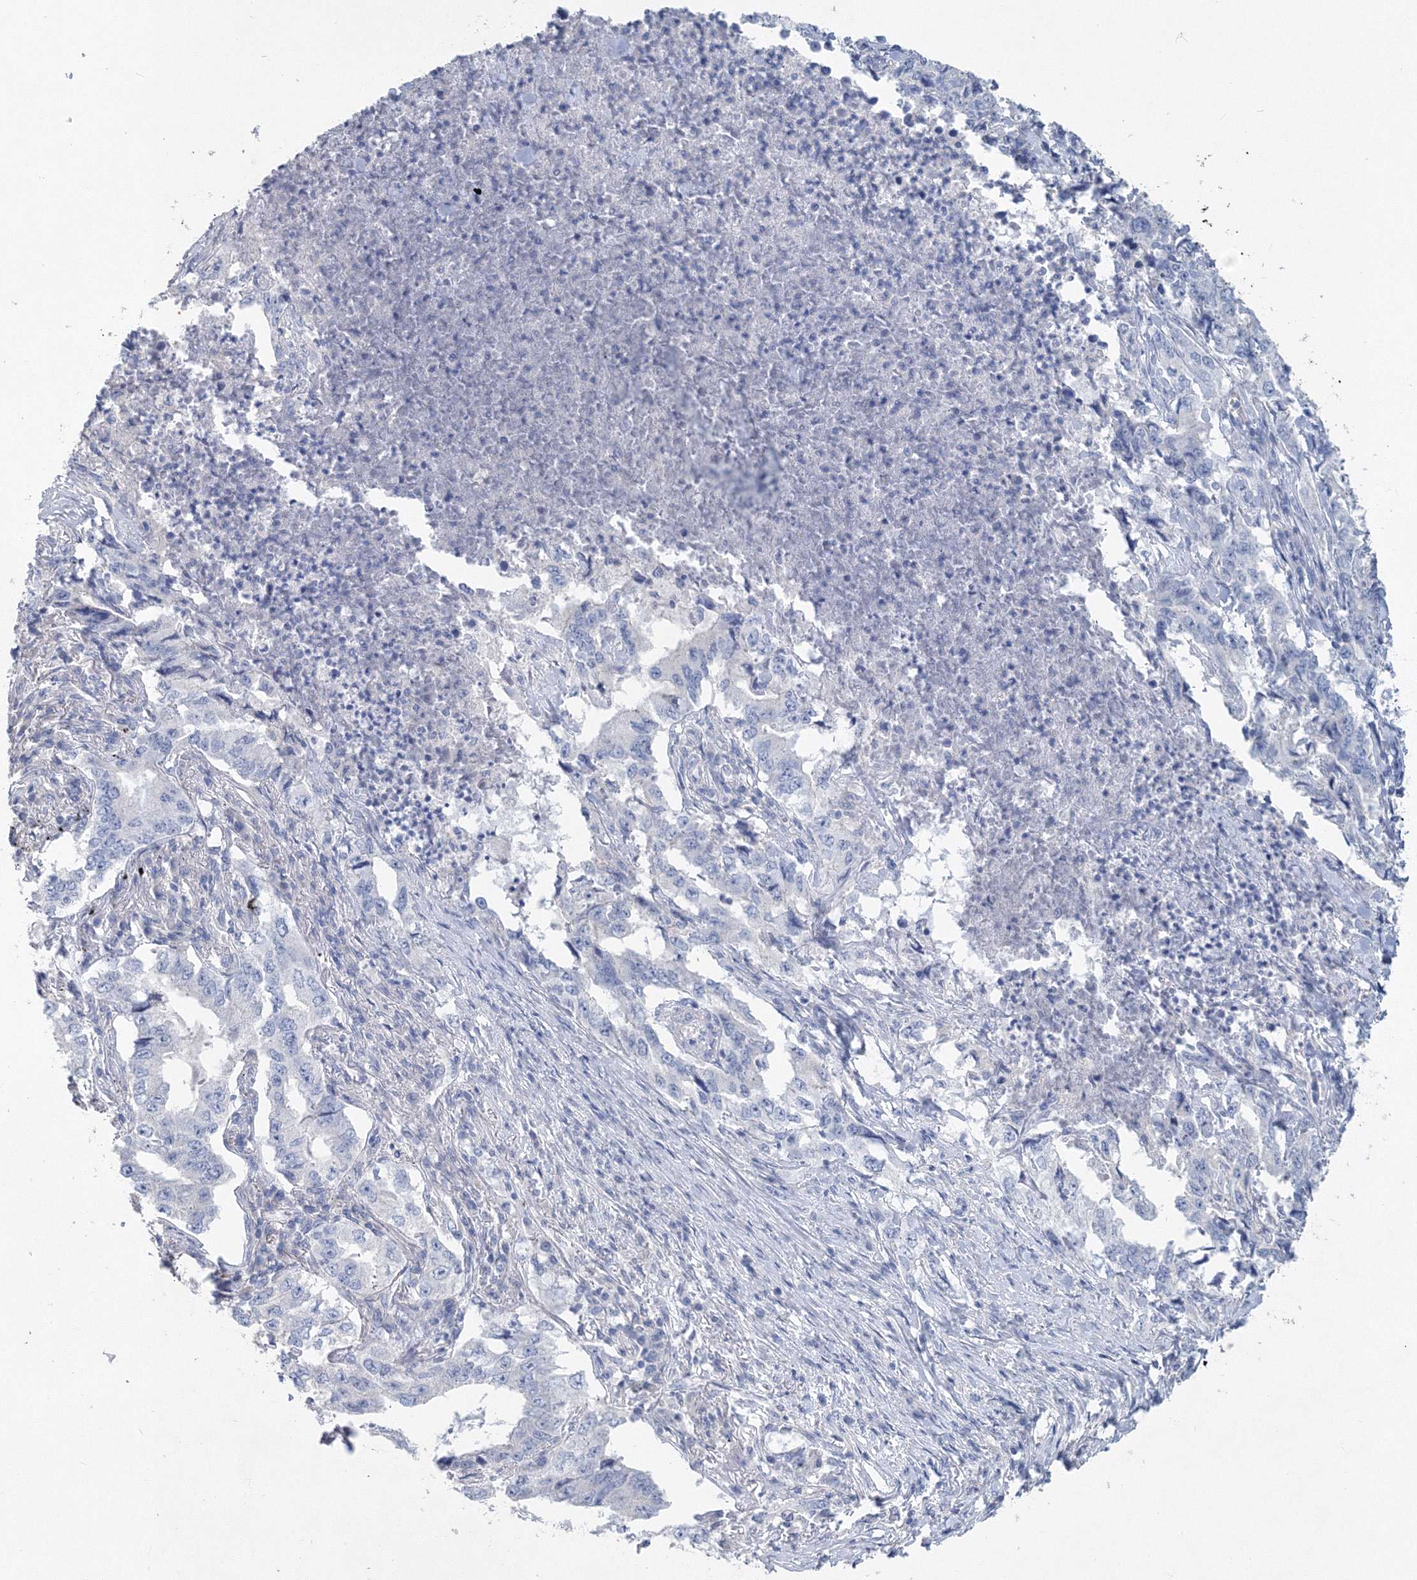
{"staining": {"intensity": "negative", "quantity": "none", "location": "none"}, "tissue": "lung cancer", "cell_type": "Tumor cells", "image_type": "cancer", "snomed": [{"axis": "morphology", "description": "Adenocarcinoma, NOS"}, {"axis": "topography", "description": "Lung"}], "caption": "DAB (3,3'-diaminobenzidine) immunohistochemical staining of lung cancer exhibits no significant positivity in tumor cells. (Immunohistochemistry, brightfield microscopy, high magnification).", "gene": "OSBPL6", "patient": {"sex": "female", "age": 51}}